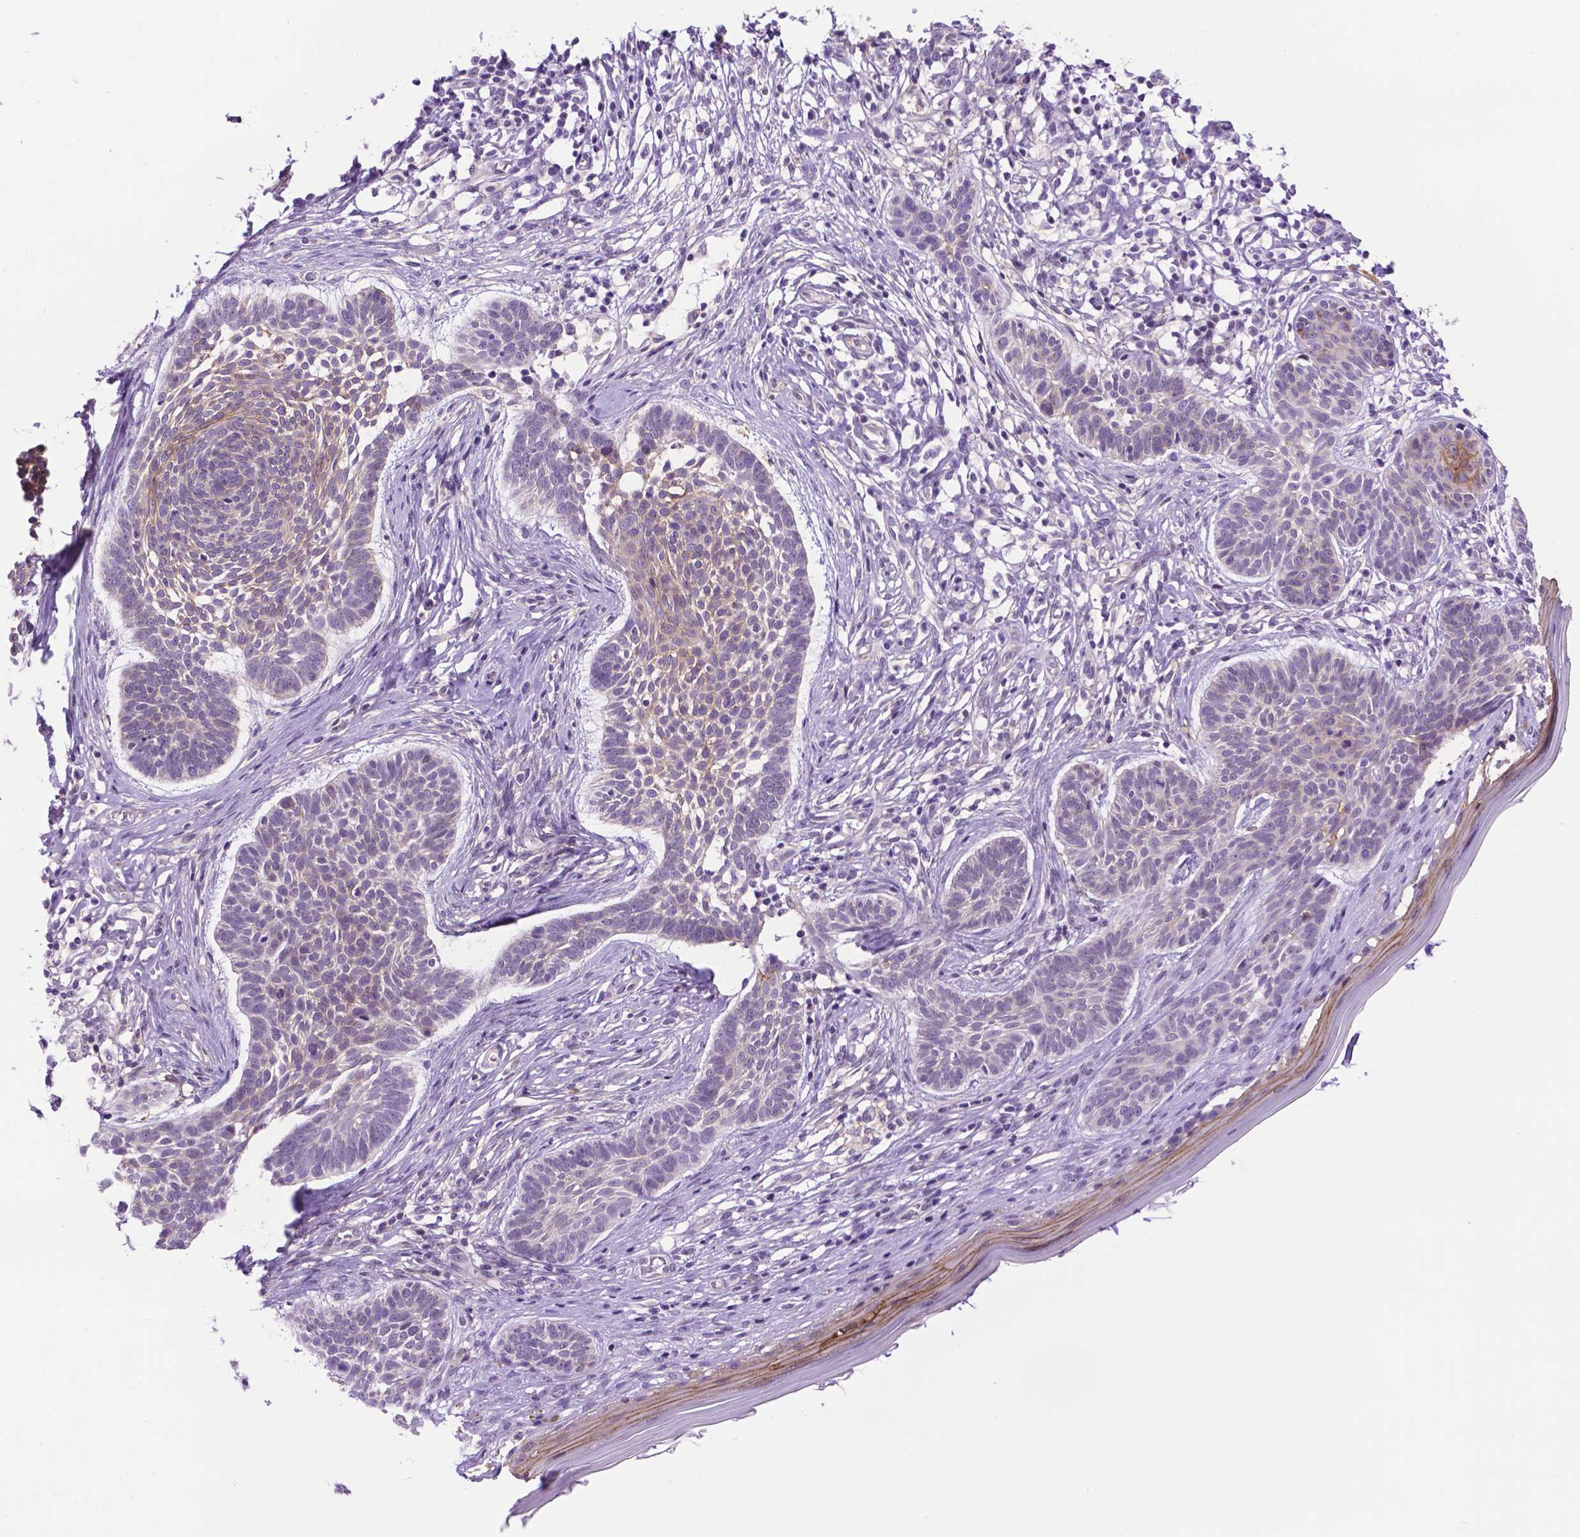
{"staining": {"intensity": "weak", "quantity": "<25%", "location": "cytoplasmic/membranous"}, "tissue": "skin cancer", "cell_type": "Tumor cells", "image_type": "cancer", "snomed": [{"axis": "morphology", "description": "Basal cell carcinoma"}, {"axis": "topography", "description": "Skin"}], "caption": "Skin basal cell carcinoma was stained to show a protein in brown. There is no significant positivity in tumor cells. (DAB (3,3'-diaminobenzidine) immunohistochemistry with hematoxylin counter stain).", "gene": "TACSTD2", "patient": {"sex": "male", "age": 85}}